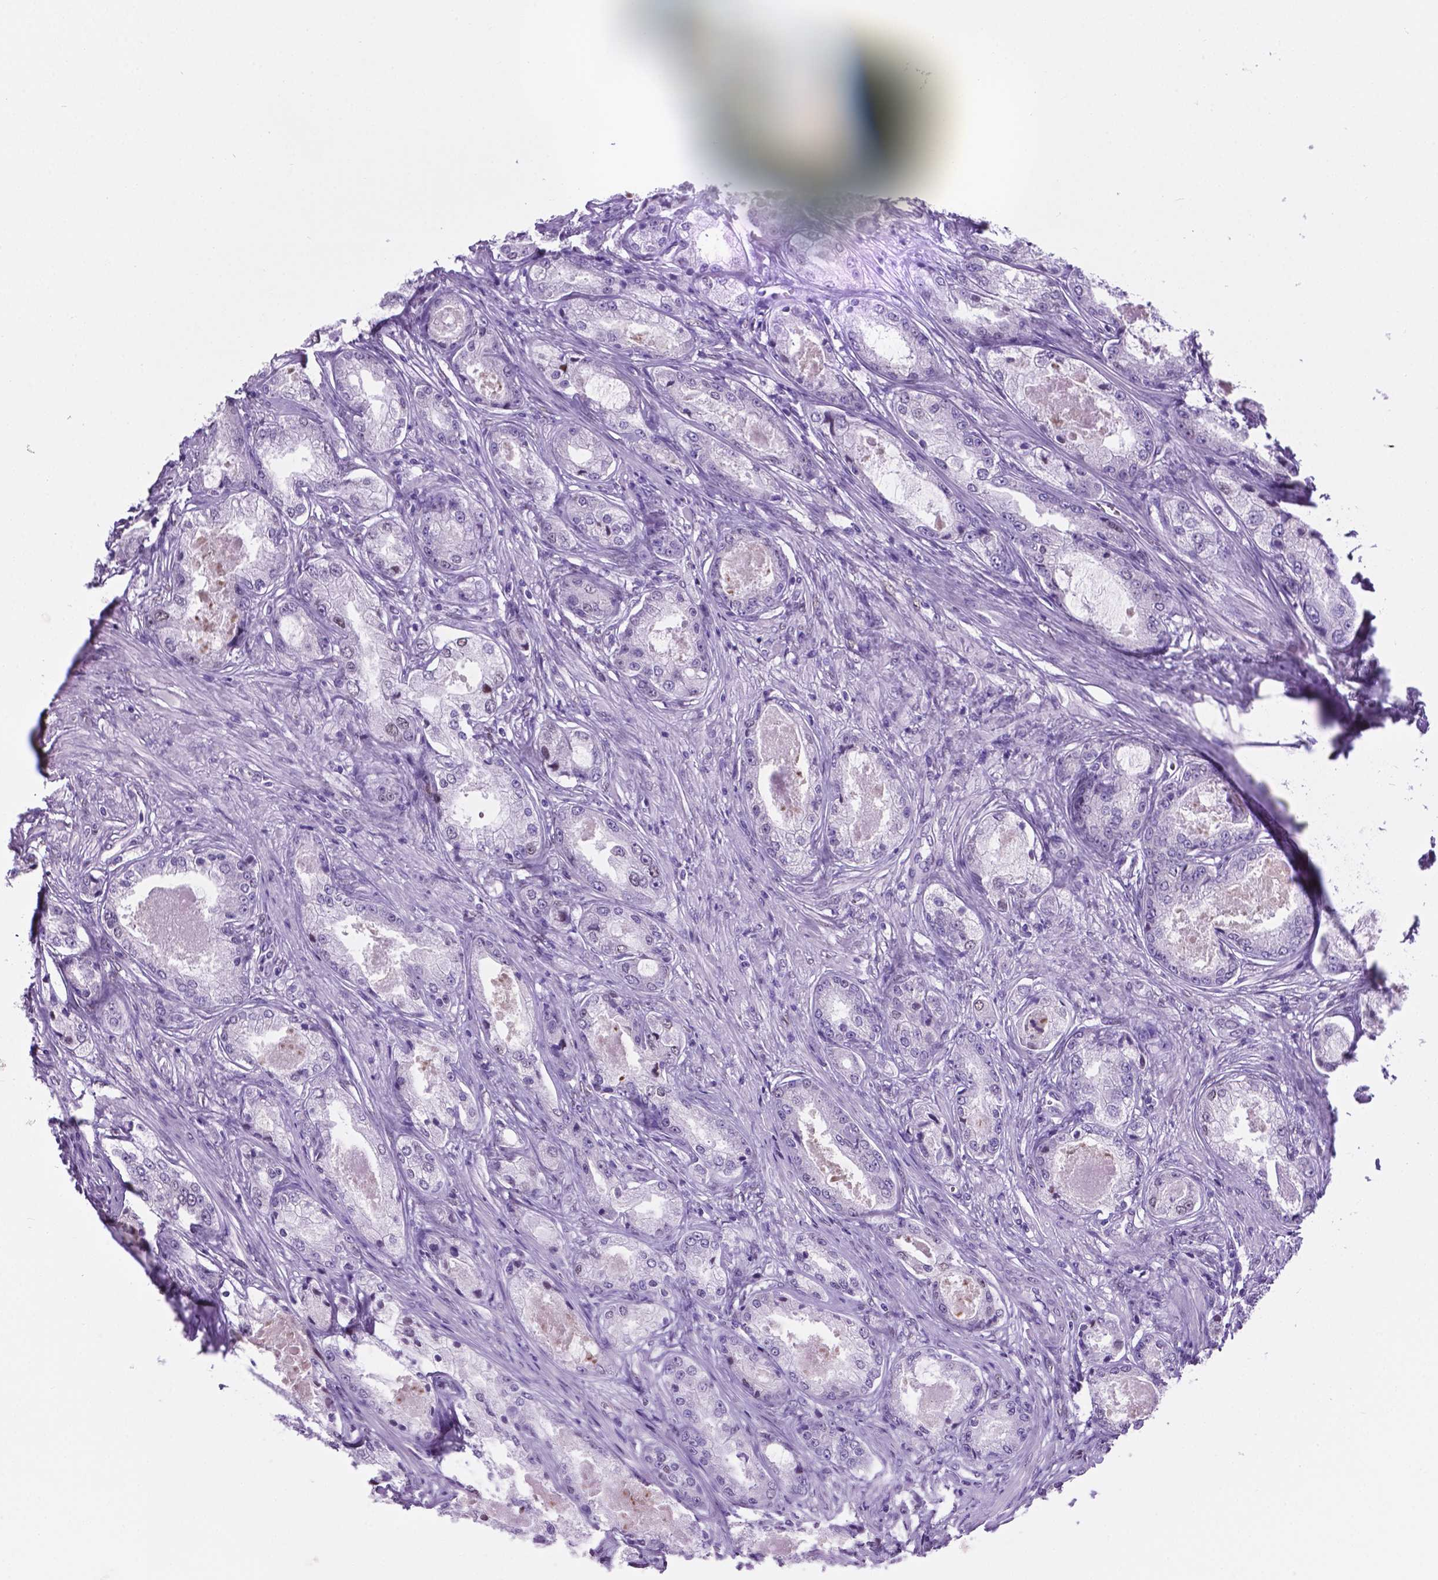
{"staining": {"intensity": "negative", "quantity": "none", "location": "none"}, "tissue": "prostate cancer", "cell_type": "Tumor cells", "image_type": "cancer", "snomed": [{"axis": "morphology", "description": "Adenocarcinoma, Low grade"}, {"axis": "topography", "description": "Prostate"}], "caption": "Immunohistochemistry (IHC) of prostate low-grade adenocarcinoma exhibits no staining in tumor cells.", "gene": "TMEM210", "patient": {"sex": "male", "age": 68}}